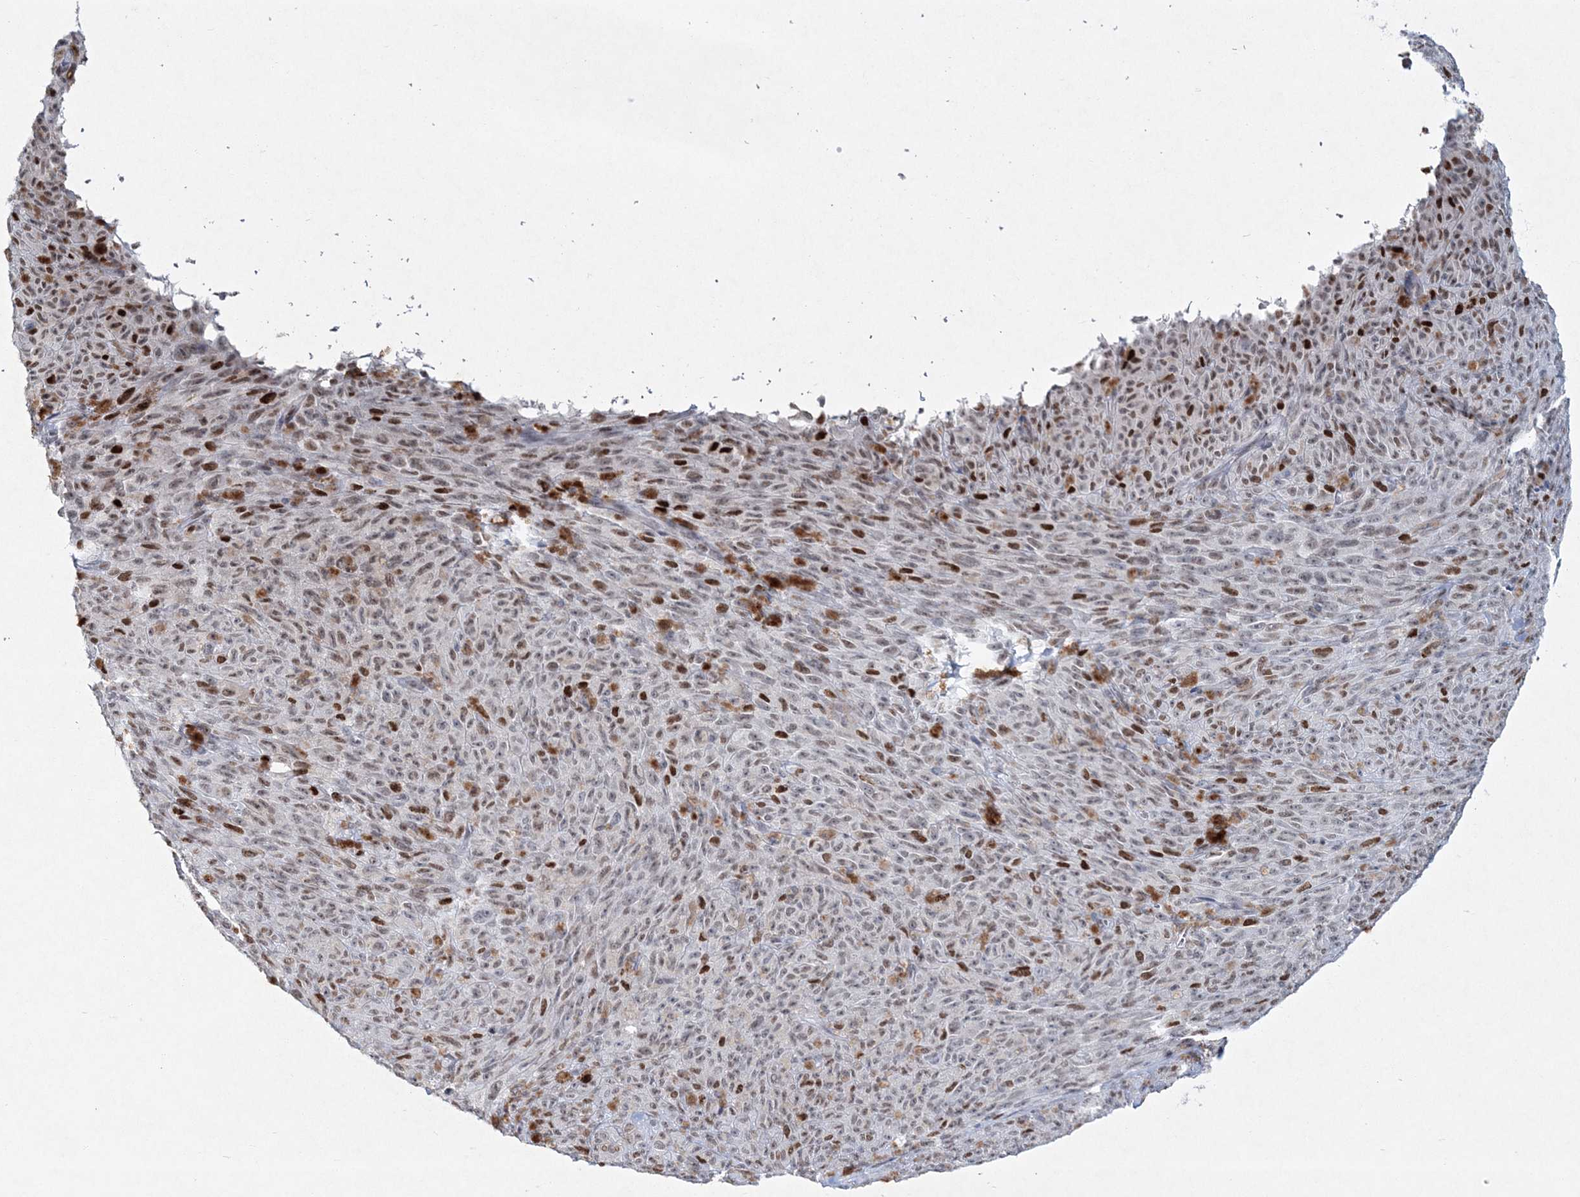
{"staining": {"intensity": "moderate", "quantity": ">75%", "location": "nuclear"}, "tissue": "melanoma", "cell_type": "Tumor cells", "image_type": "cancer", "snomed": [{"axis": "morphology", "description": "Malignant melanoma, NOS"}, {"axis": "topography", "description": "Skin"}], "caption": "Immunohistochemical staining of human melanoma demonstrates moderate nuclear protein staining in about >75% of tumor cells.", "gene": "LRRFIP2", "patient": {"sex": "female", "age": 82}}